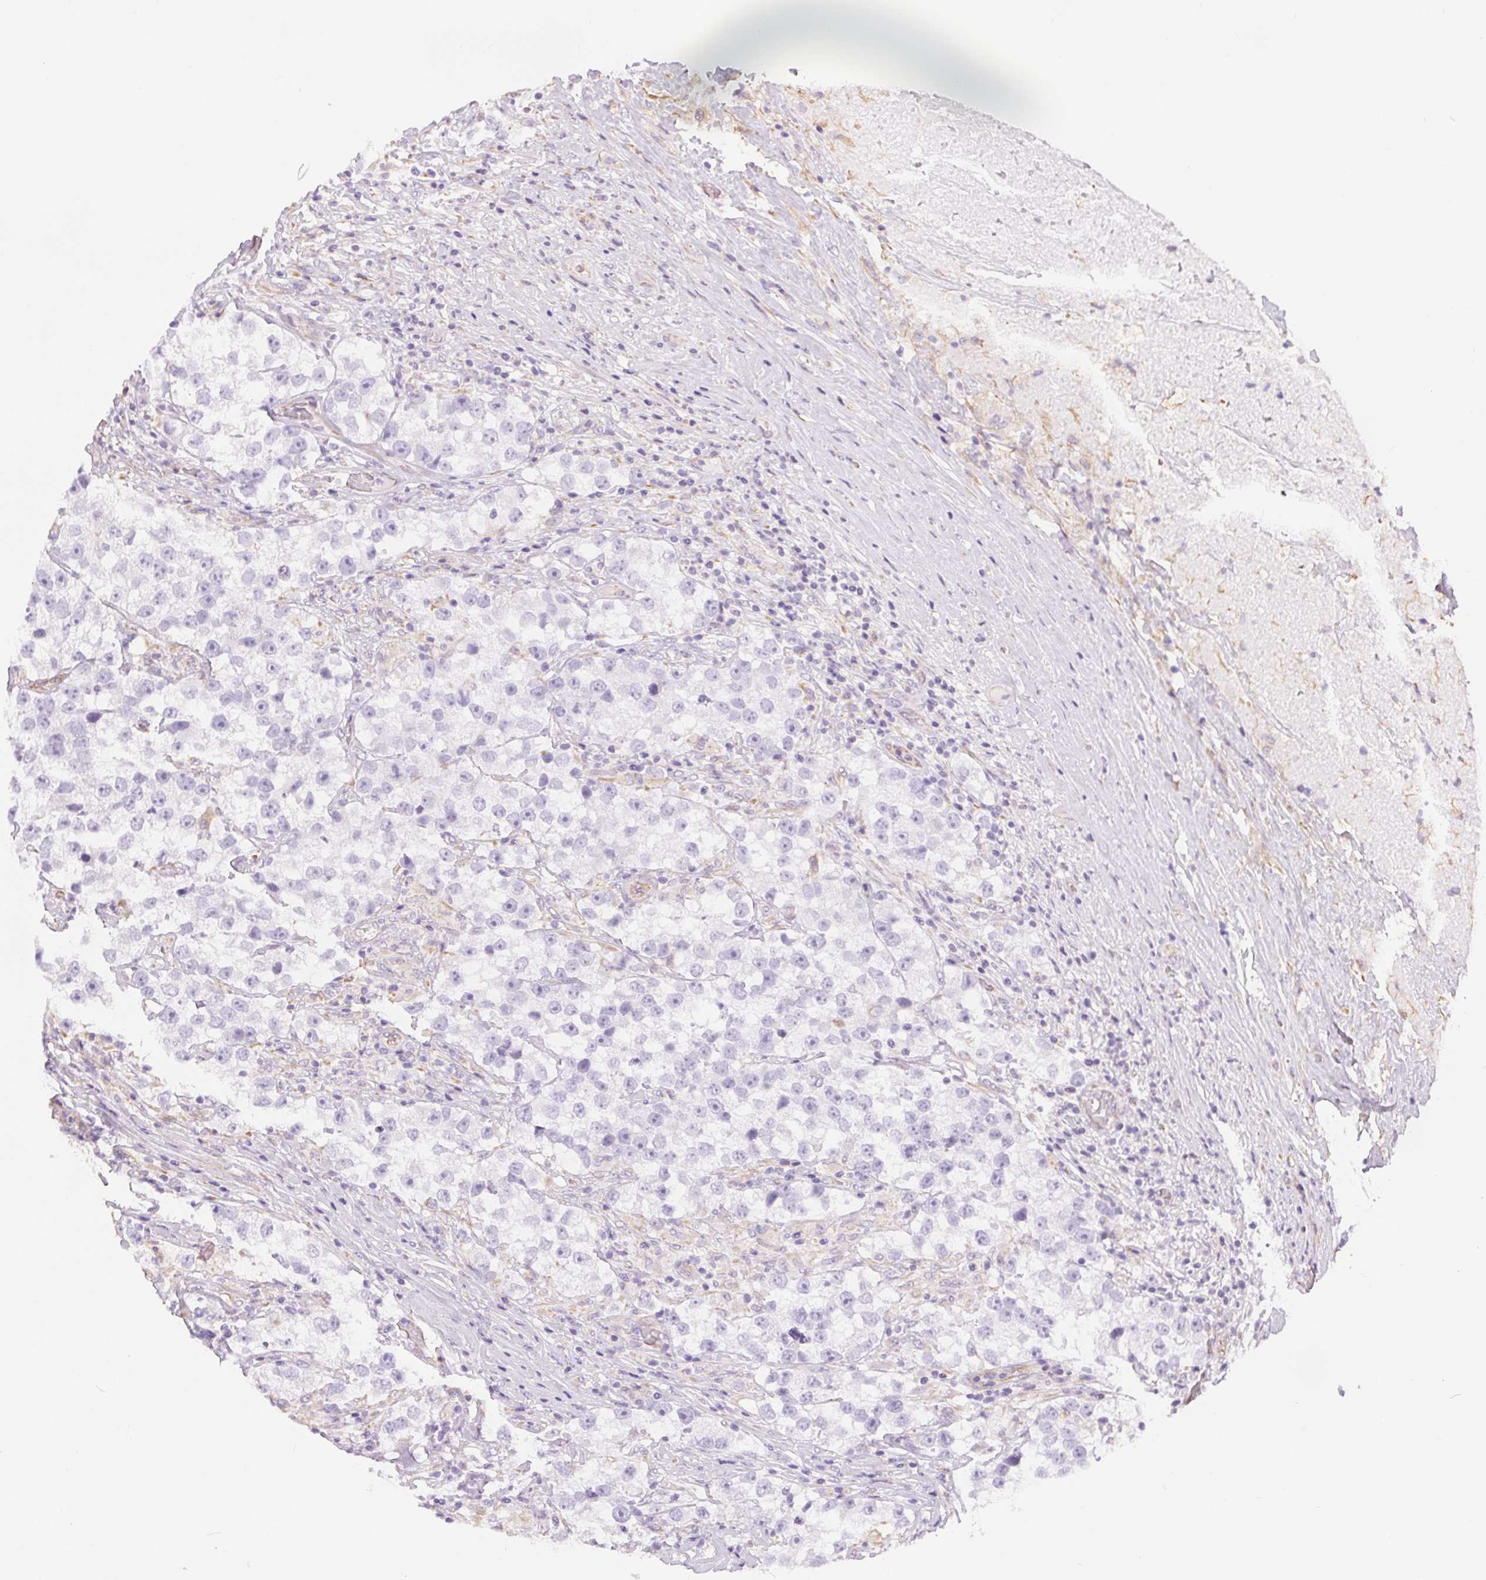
{"staining": {"intensity": "negative", "quantity": "none", "location": "none"}, "tissue": "testis cancer", "cell_type": "Tumor cells", "image_type": "cancer", "snomed": [{"axis": "morphology", "description": "Seminoma, NOS"}, {"axis": "topography", "description": "Testis"}], "caption": "There is no significant positivity in tumor cells of testis seminoma. (Brightfield microscopy of DAB (3,3'-diaminobenzidine) immunohistochemistry at high magnification).", "gene": "GFAP", "patient": {"sex": "male", "age": 46}}